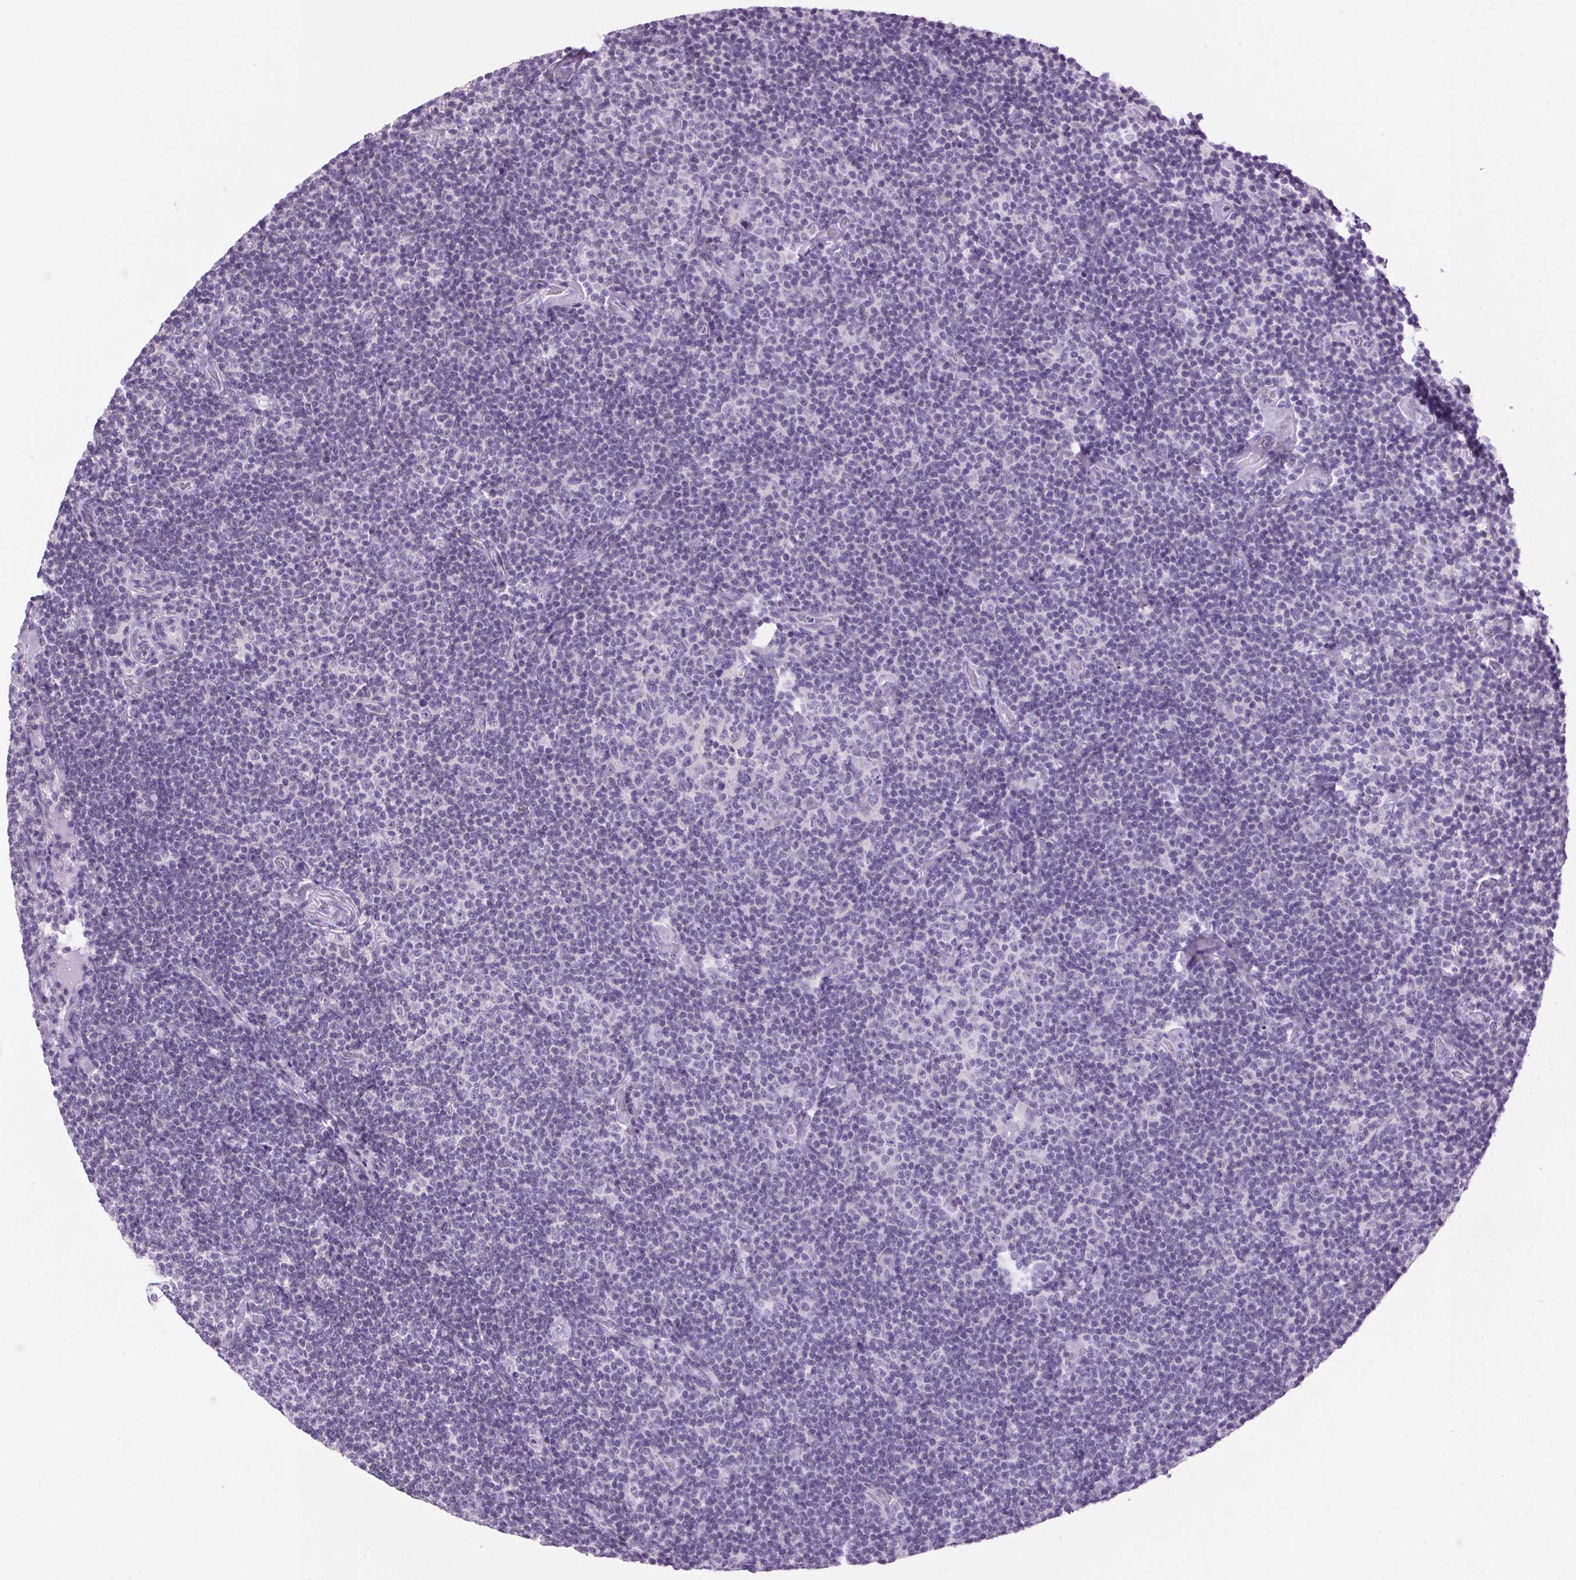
{"staining": {"intensity": "negative", "quantity": "none", "location": "none"}, "tissue": "lymphoma", "cell_type": "Tumor cells", "image_type": "cancer", "snomed": [{"axis": "morphology", "description": "Malignant lymphoma, non-Hodgkin's type, Low grade"}, {"axis": "topography", "description": "Lymph node"}], "caption": "DAB immunohistochemical staining of low-grade malignant lymphoma, non-Hodgkin's type demonstrates no significant staining in tumor cells.", "gene": "VWA3B", "patient": {"sex": "male", "age": 81}}